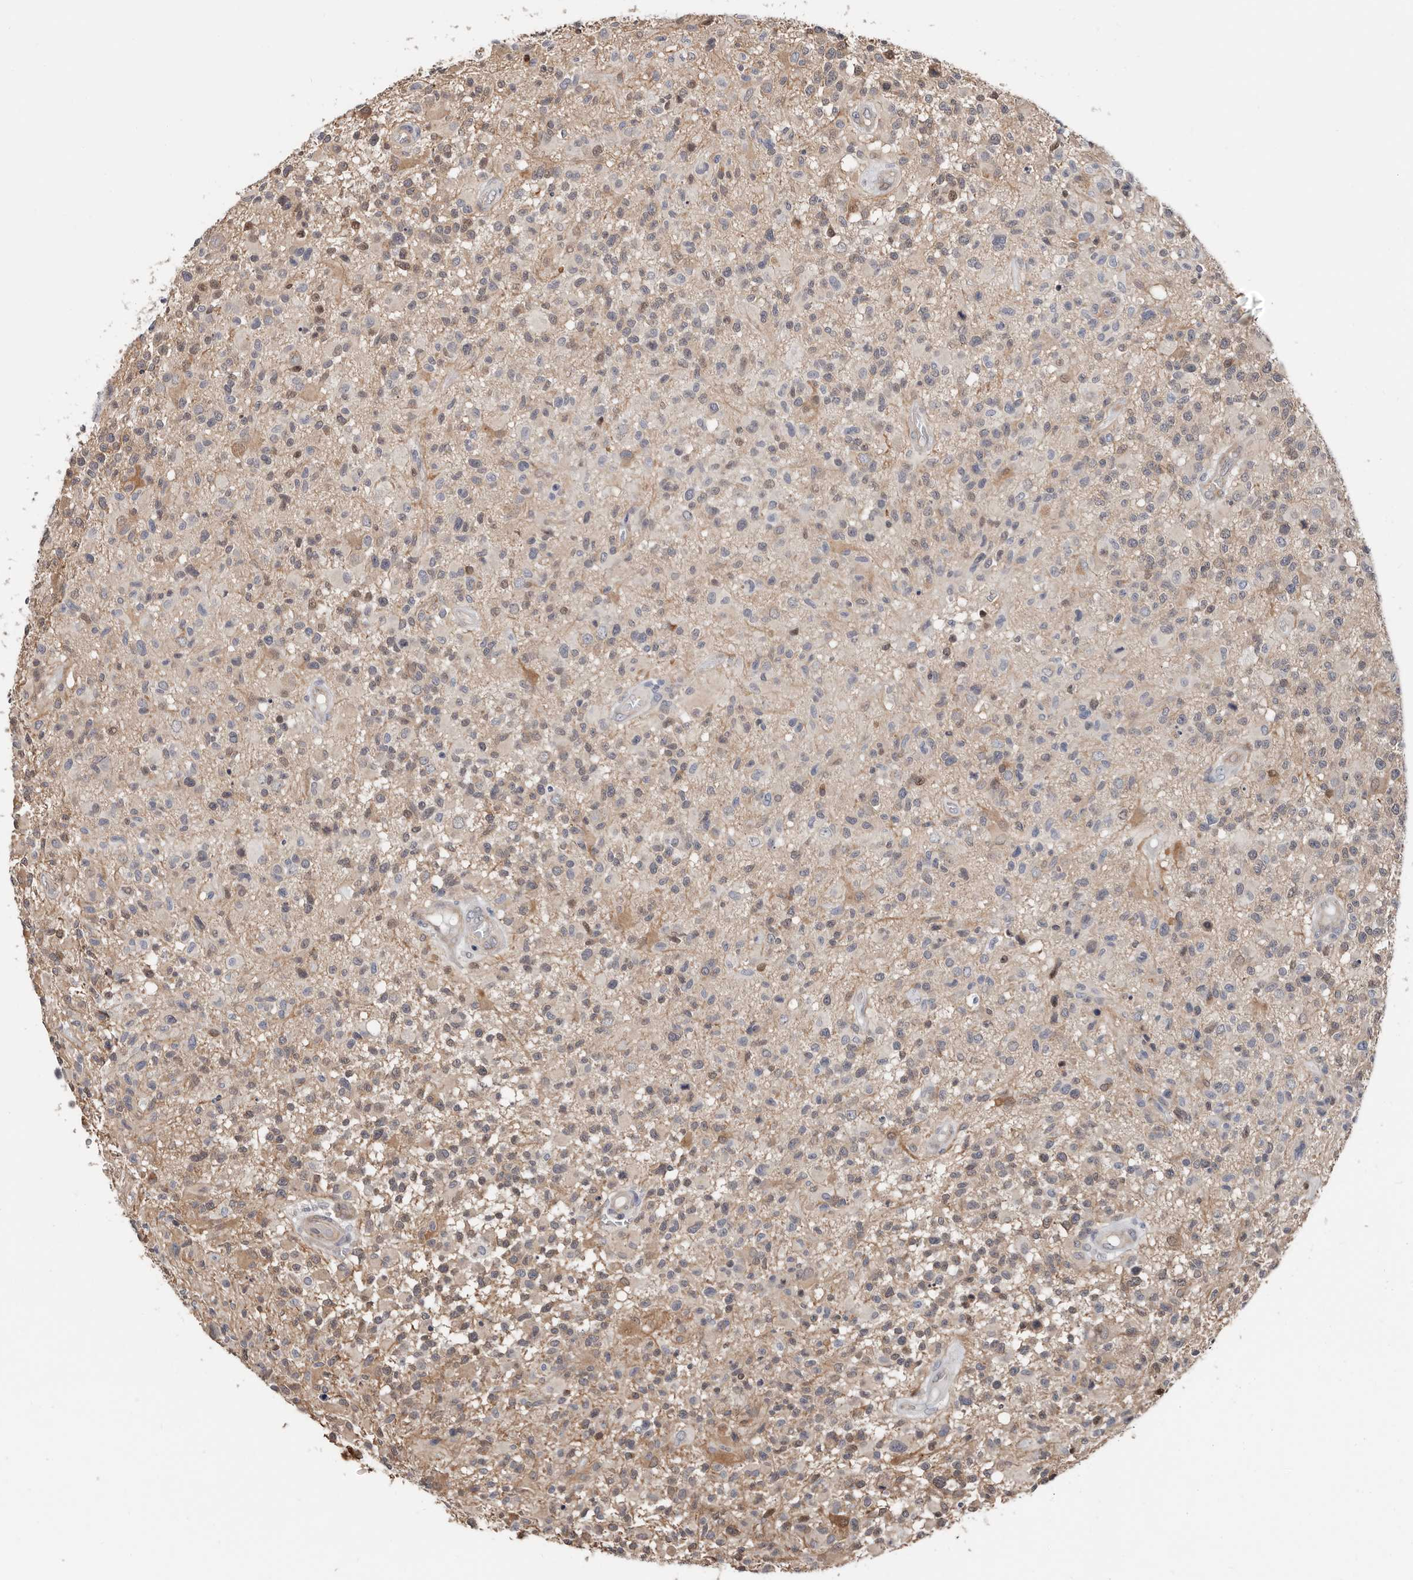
{"staining": {"intensity": "weak", "quantity": "25%-75%", "location": "cytoplasmic/membranous"}, "tissue": "glioma", "cell_type": "Tumor cells", "image_type": "cancer", "snomed": [{"axis": "morphology", "description": "Glioma, malignant, High grade"}, {"axis": "morphology", "description": "Glioblastoma, NOS"}, {"axis": "topography", "description": "Brain"}], "caption": "A high-resolution photomicrograph shows immunohistochemistry (IHC) staining of malignant glioma (high-grade), which exhibits weak cytoplasmic/membranous positivity in approximately 25%-75% of tumor cells.", "gene": "ASRGL1", "patient": {"sex": "male", "age": 60}}